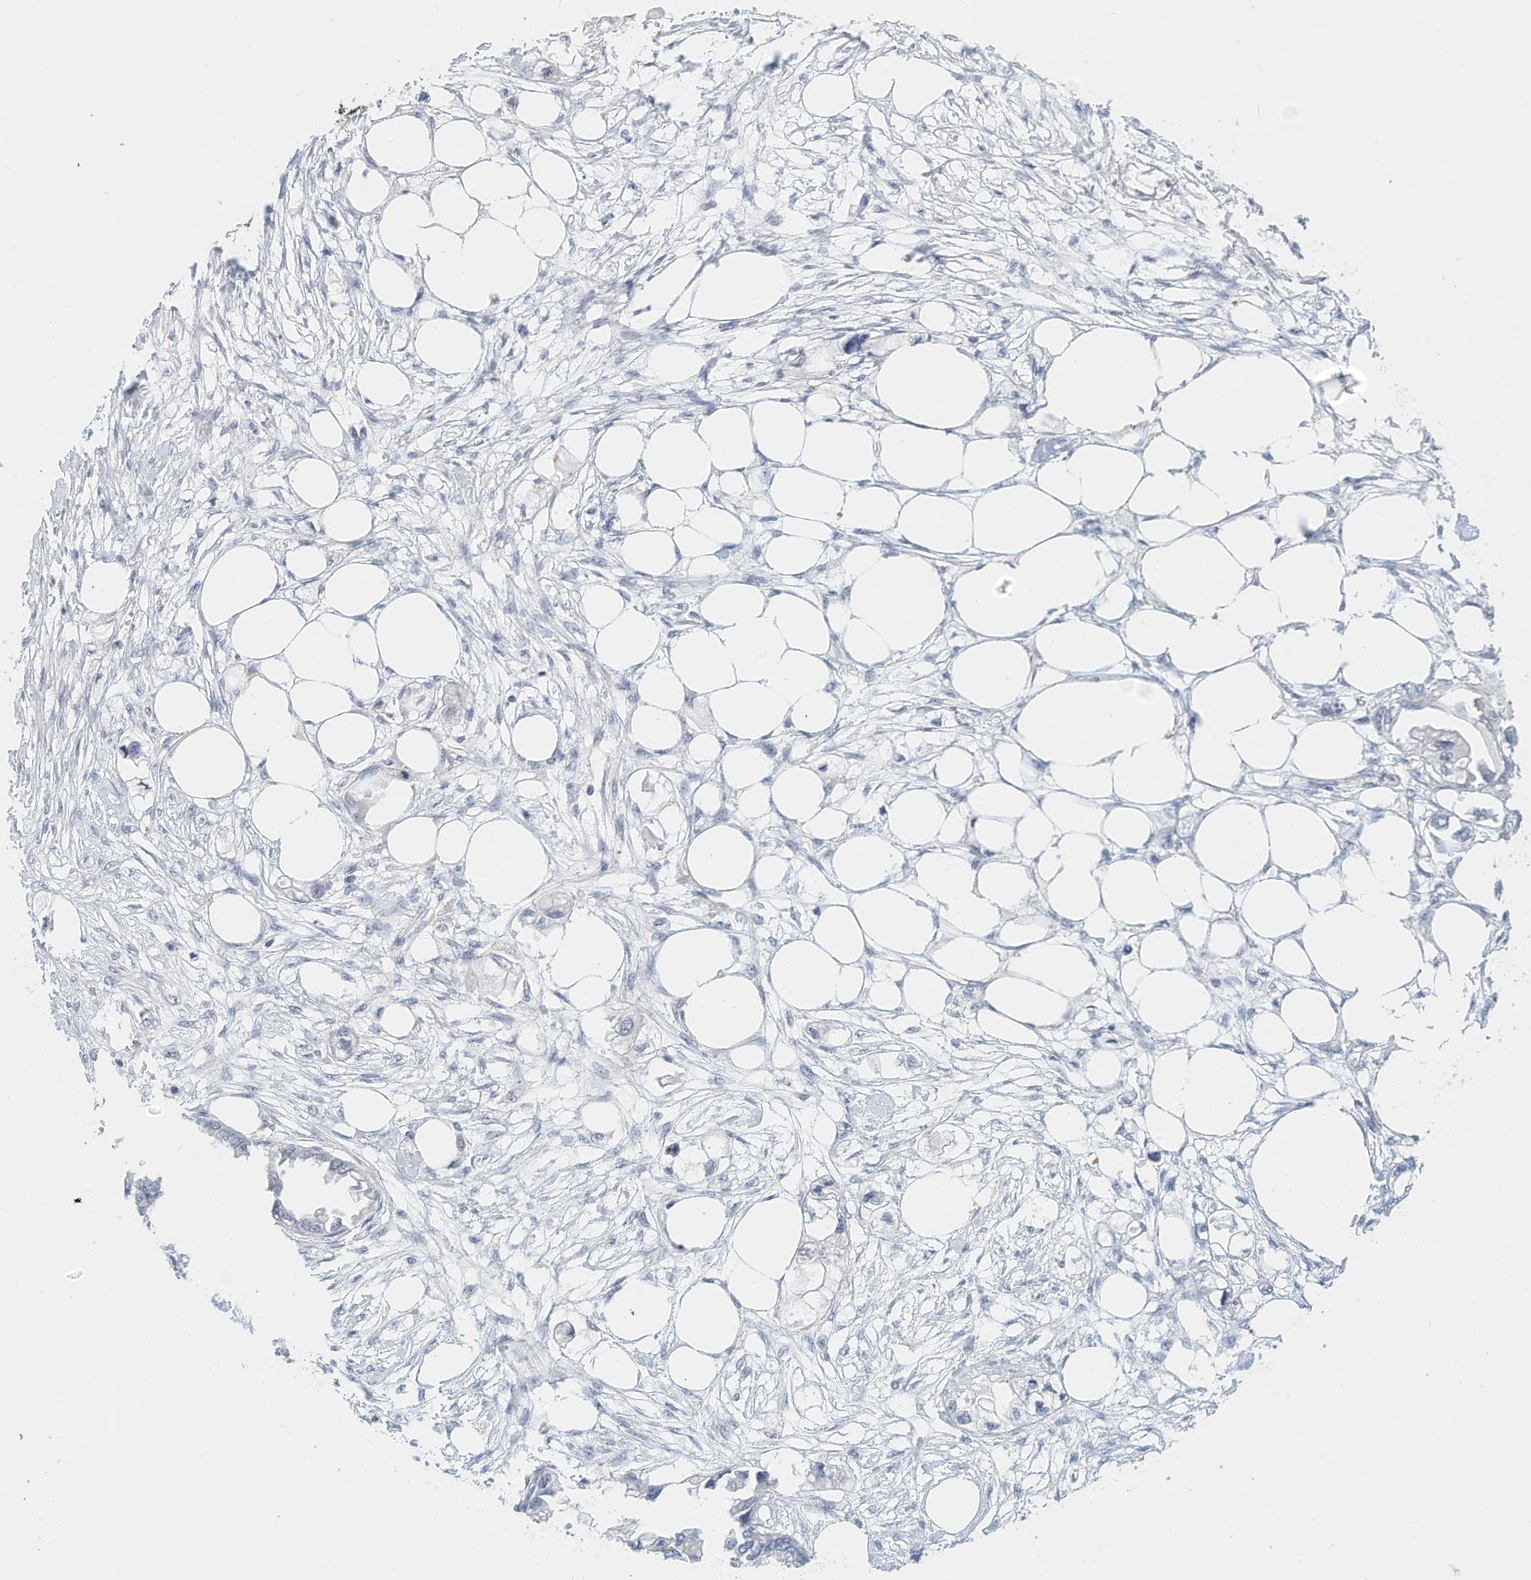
{"staining": {"intensity": "negative", "quantity": "none", "location": "none"}, "tissue": "endometrial cancer", "cell_type": "Tumor cells", "image_type": "cancer", "snomed": [{"axis": "morphology", "description": "Adenocarcinoma, NOS"}, {"axis": "morphology", "description": "Adenocarcinoma, metastatic, NOS"}, {"axis": "topography", "description": "Adipose tissue"}, {"axis": "topography", "description": "Endometrium"}], "caption": "Endometrial adenocarcinoma was stained to show a protein in brown. There is no significant positivity in tumor cells.", "gene": "MICAL1", "patient": {"sex": "female", "age": 67}}